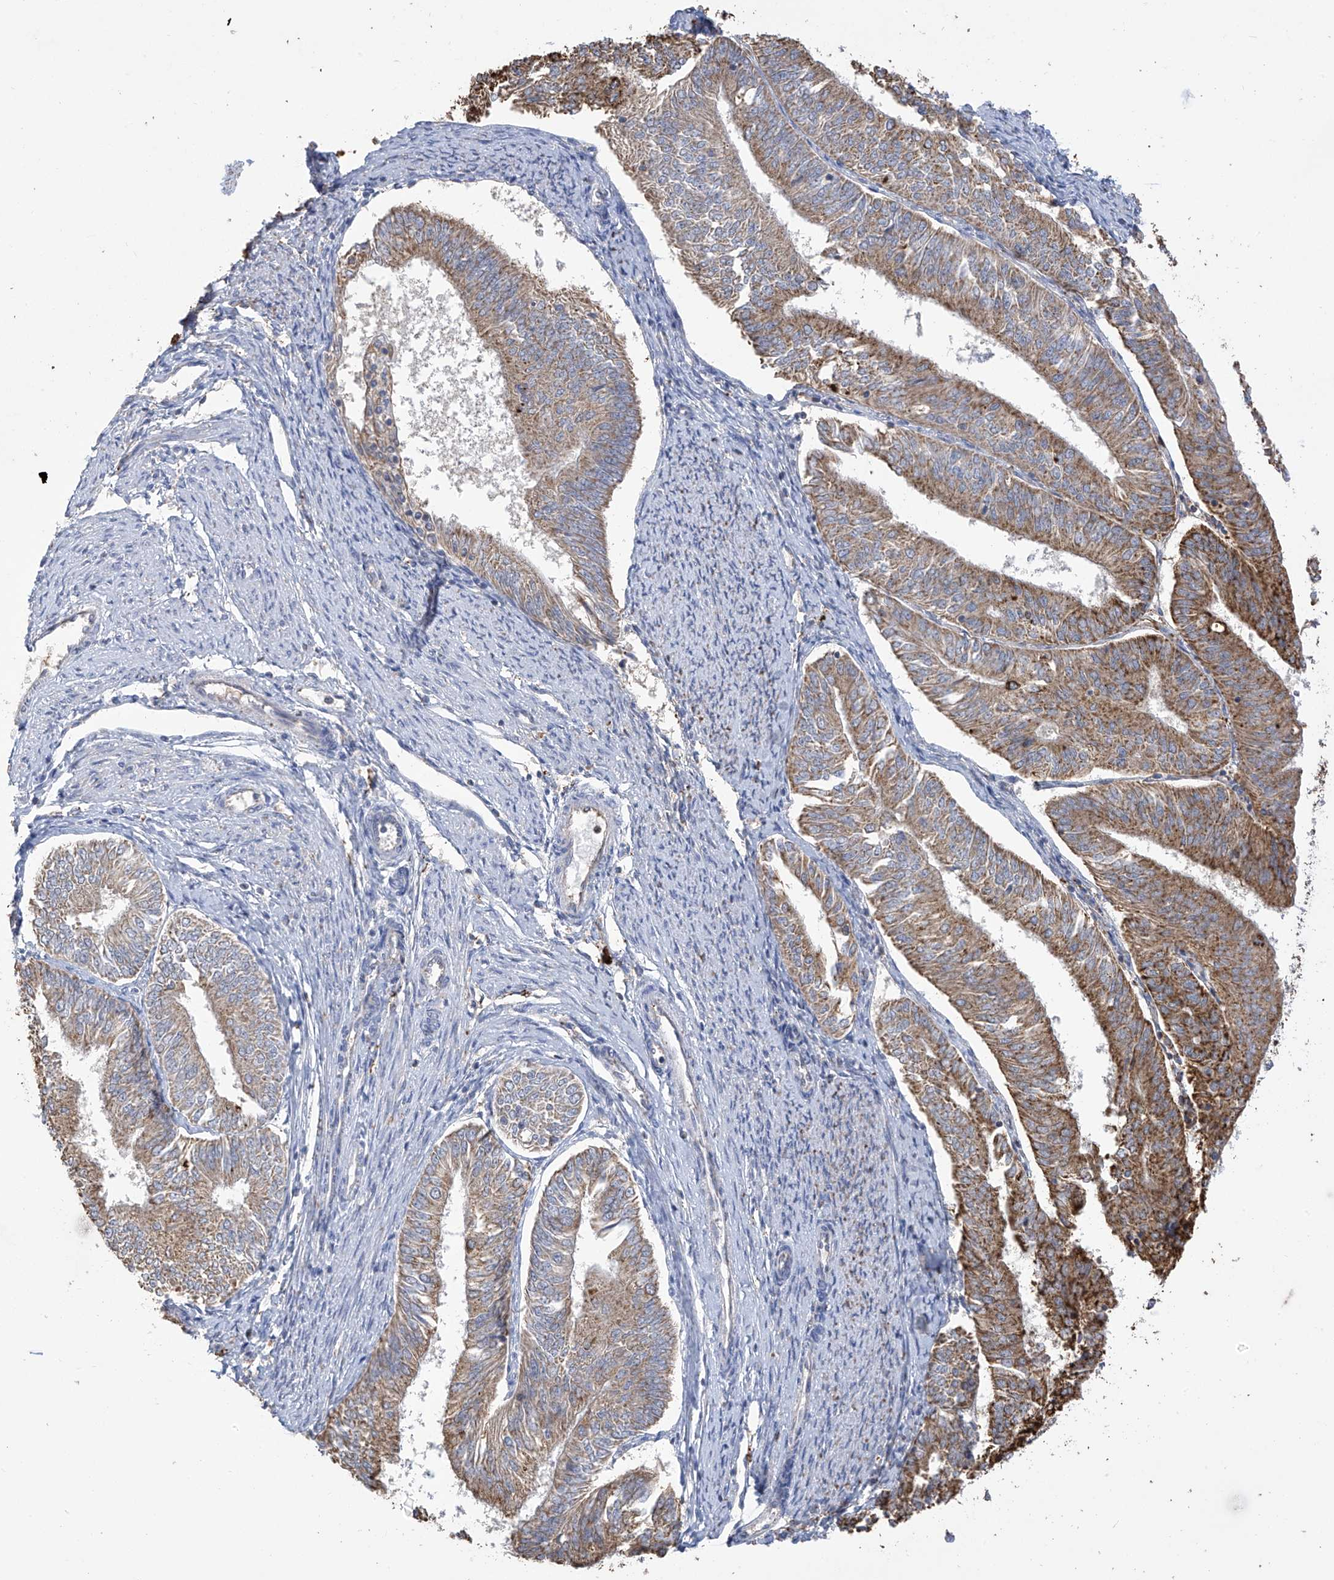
{"staining": {"intensity": "moderate", "quantity": "25%-75%", "location": "cytoplasmic/membranous"}, "tissue": "endometrial cancer", "cell_type": "Tumor cells", "image_type": "cancer", "snomed": [{"axis": "morphology", "description": "Adenocarcinoma, NOS"}, {"axis": "topography", "description": "Endometrium"}], "caption": "Moderate cytoplasmic/membranous protein positivity is present in approximately 25%-75% of tumor cells in endometrial adenocarcinoma. (IHC, brightfield microscopy, high magnification).", "gene": "OGT", "patient": {"sex": "female", "age": 58}}